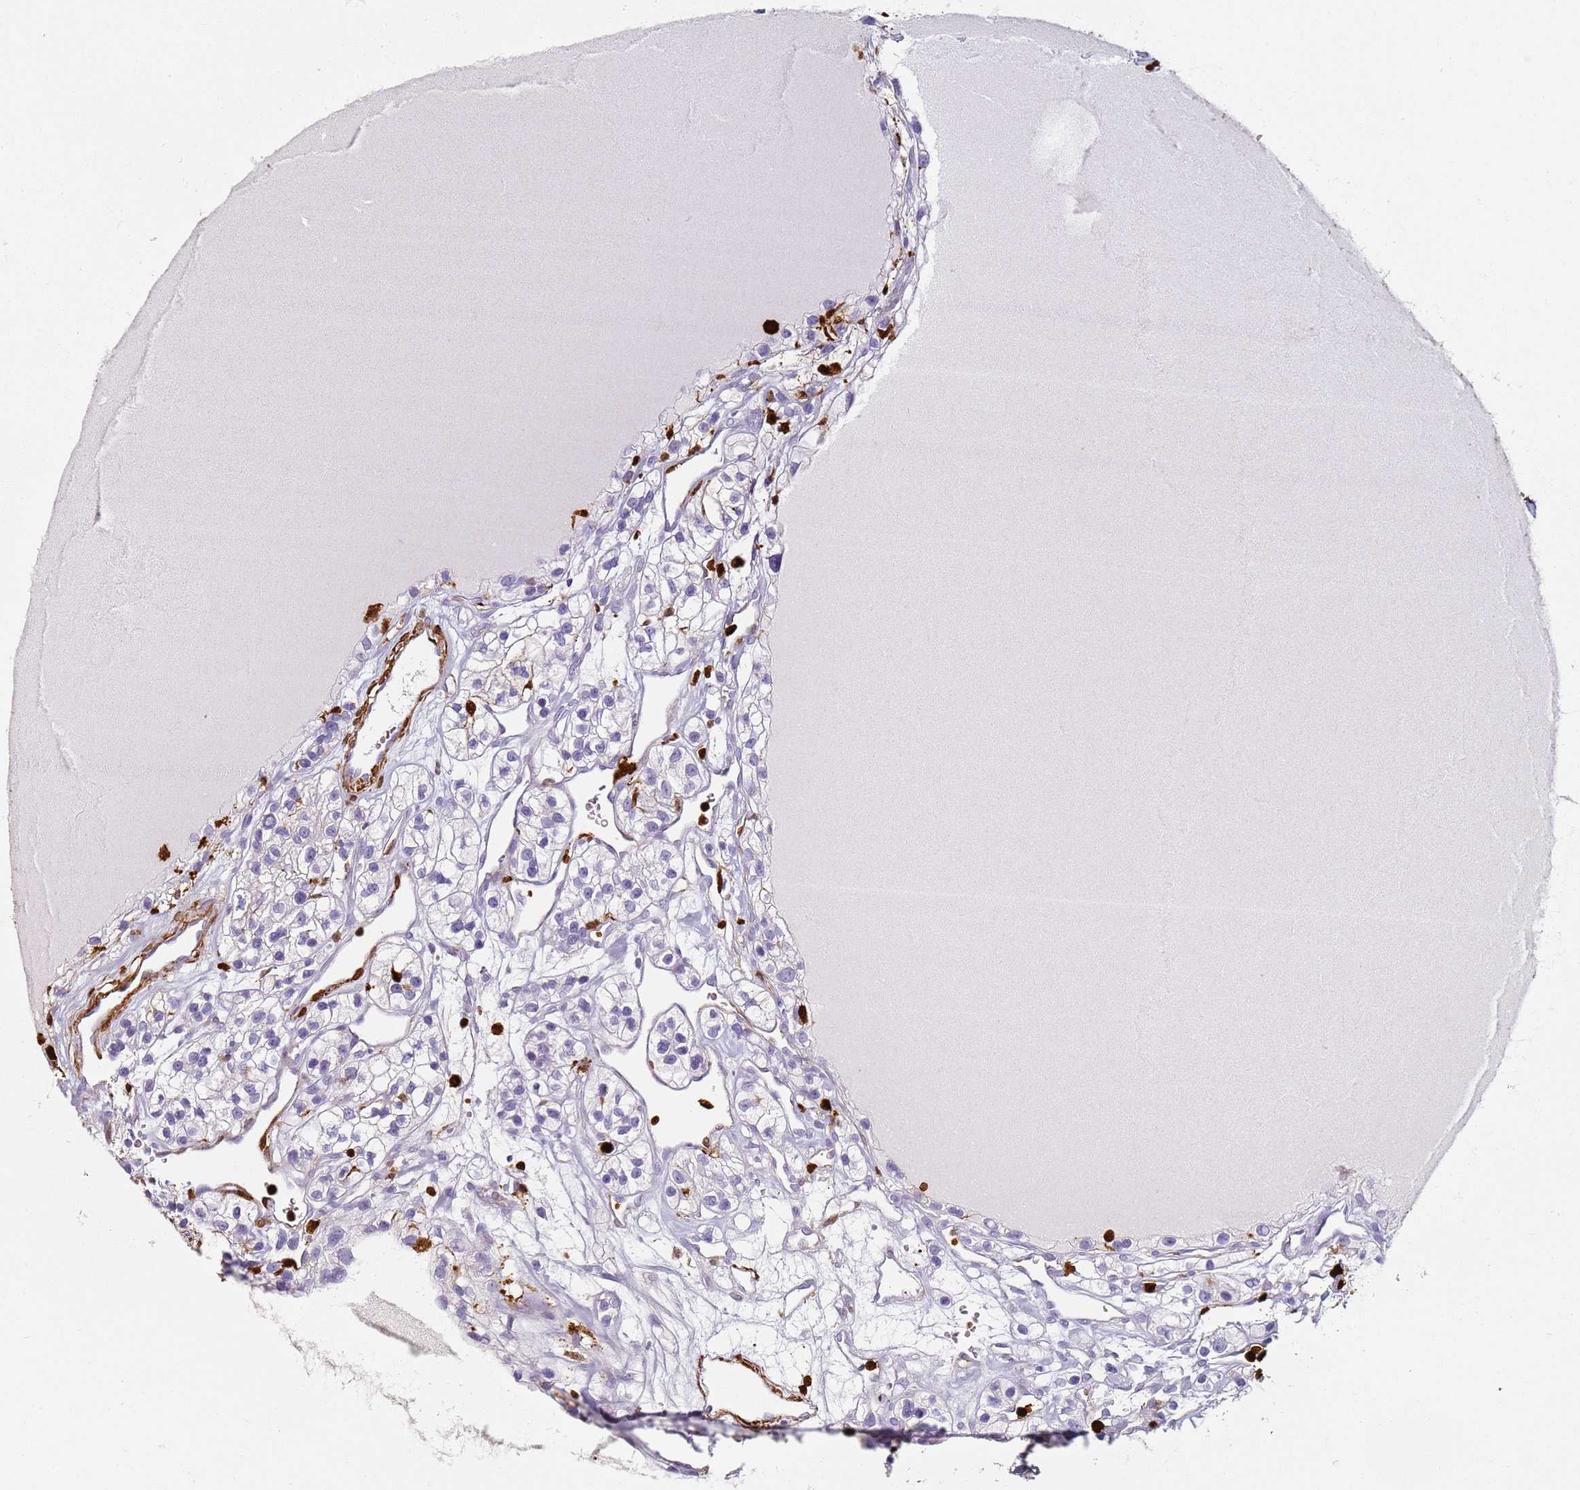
{"staining": {"intensity": "negative", "quantity": "none", "location": "none"}, "tissue": "renal cancer", "cell_type": "Tumor cells", "image_type": "cancer", "snomed": [{"axis": "morphology", "description": "Adenocarcinoma, NOS"}, {"axis": "topography", "description": "Kidney"}], "caption": "The immunohistochemistry photomicrograph has no significant expression in tumor cells of renal adenocarcinoma tissue.", "gene": "S100A4", "patient": {"sex": "female", "age": 57}}